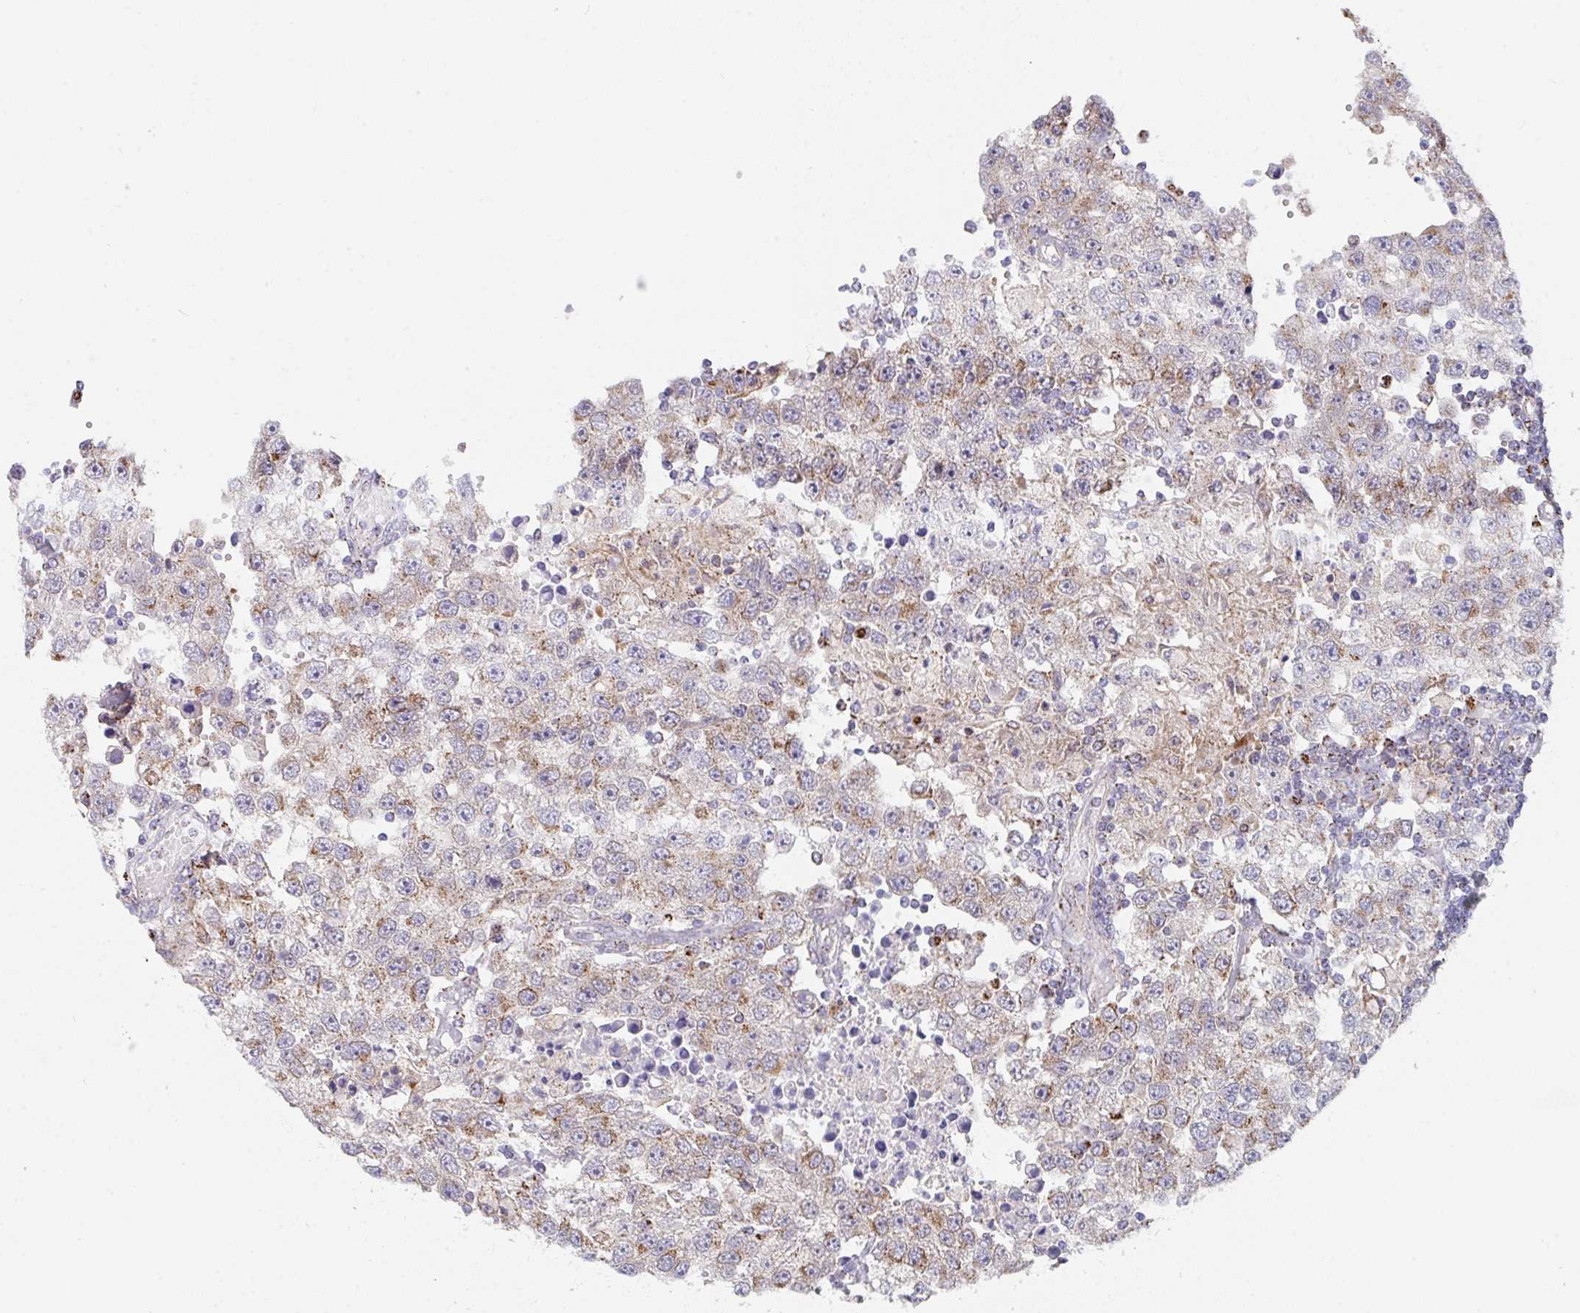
{"staining": {"intensity": "weak", "quantity": ">75%", "location": "cytoplasmic/membranous"}, "tissue": "testis cancer", "cell_type": "Tumor cells", "image_type": "cancer", "snomed": [{"axis": "morphology", "description": "Carcinoma, Embryonal, NOS"}, {"axis": "topography", "description": "Testis"}], "caption": "Immunohistochemistry (IHC) micrograph of neoplastic tissue: human embryonal carcinoma (testis) stained using immunohistochemistry (IHC) shows low levels of weak protein expression localized specifically in the cytoplasmic/membranous of tumor cells, appearing as a cytoplasmic/membranous brown color.", "gene": "PROSER3", "patient": {"sex": "male", "age": 83}}